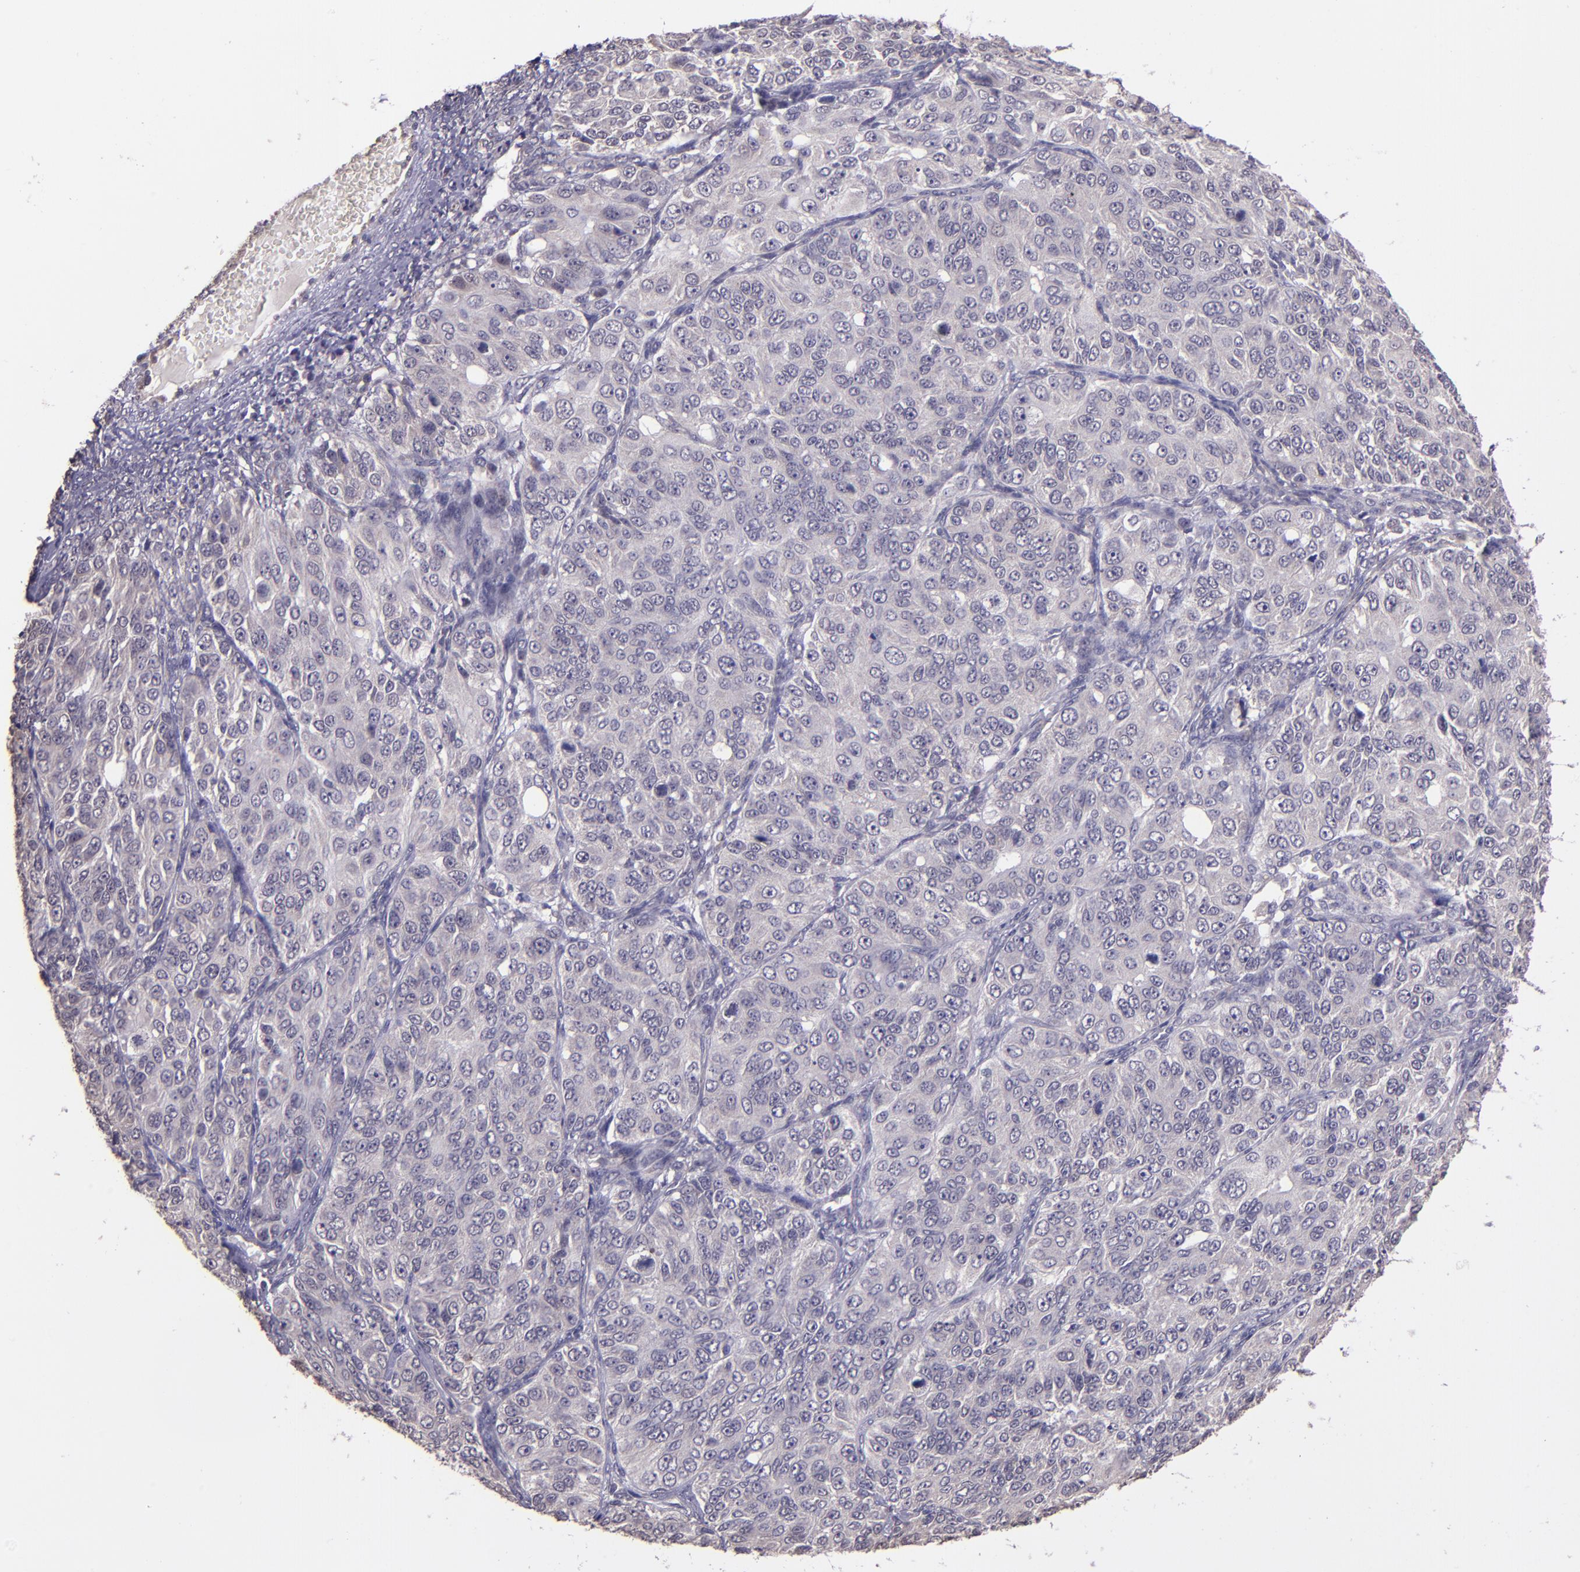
{"staining": {"intensity": "weak", "quantity": "<25%", "location": "cytoplasmic/membranous"}, "tissue": "ovarian cancer", "cell_type": "Tumor cells", "image_type": "cancer", "snomed": [{"axis": "morphology", "description": "Carcinoma, endometroid"}, {"axis": "topography", "description": "Ovary"}], "caption": "Immunohistochemistry (IHC) of human endometroid carcinoma (ovarian) demonstrates no staining in tumor cells.", "gene": "TAF7L", "patient": {"sex": "female", "age": 51}}